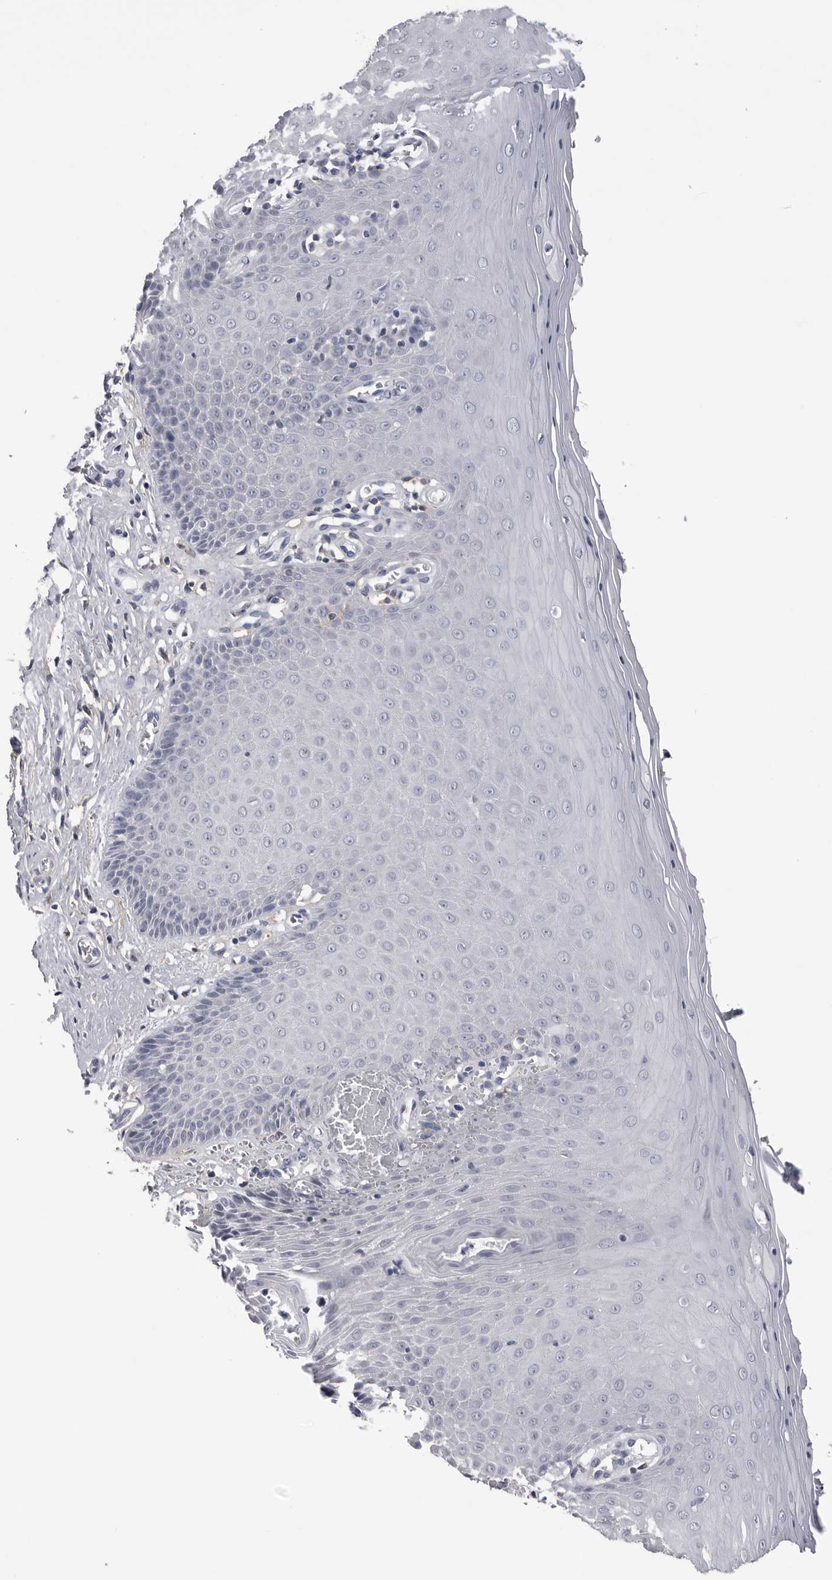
{"staining": {"intensity": "negative", "quantity": "none", "location": "none"}, "tissue": "cervix", "cell_type": "Glandular cells", "image_type": "normal", "snomed": [{"axis": "morphology", "description": "Normal tissue, NOS"}, {"axis": "topography", "description": "Cervix"}], "caption": "This is a image of immunohistochemistry staining of unremarkable cervix, which shows no positivity in glandular cells. (DAB immunohistochemistry (IHC) visualized using brightfield microscopy, high magnification).", "gene": "AKAP12", "patient": {"sex": "female", "age": 55}}